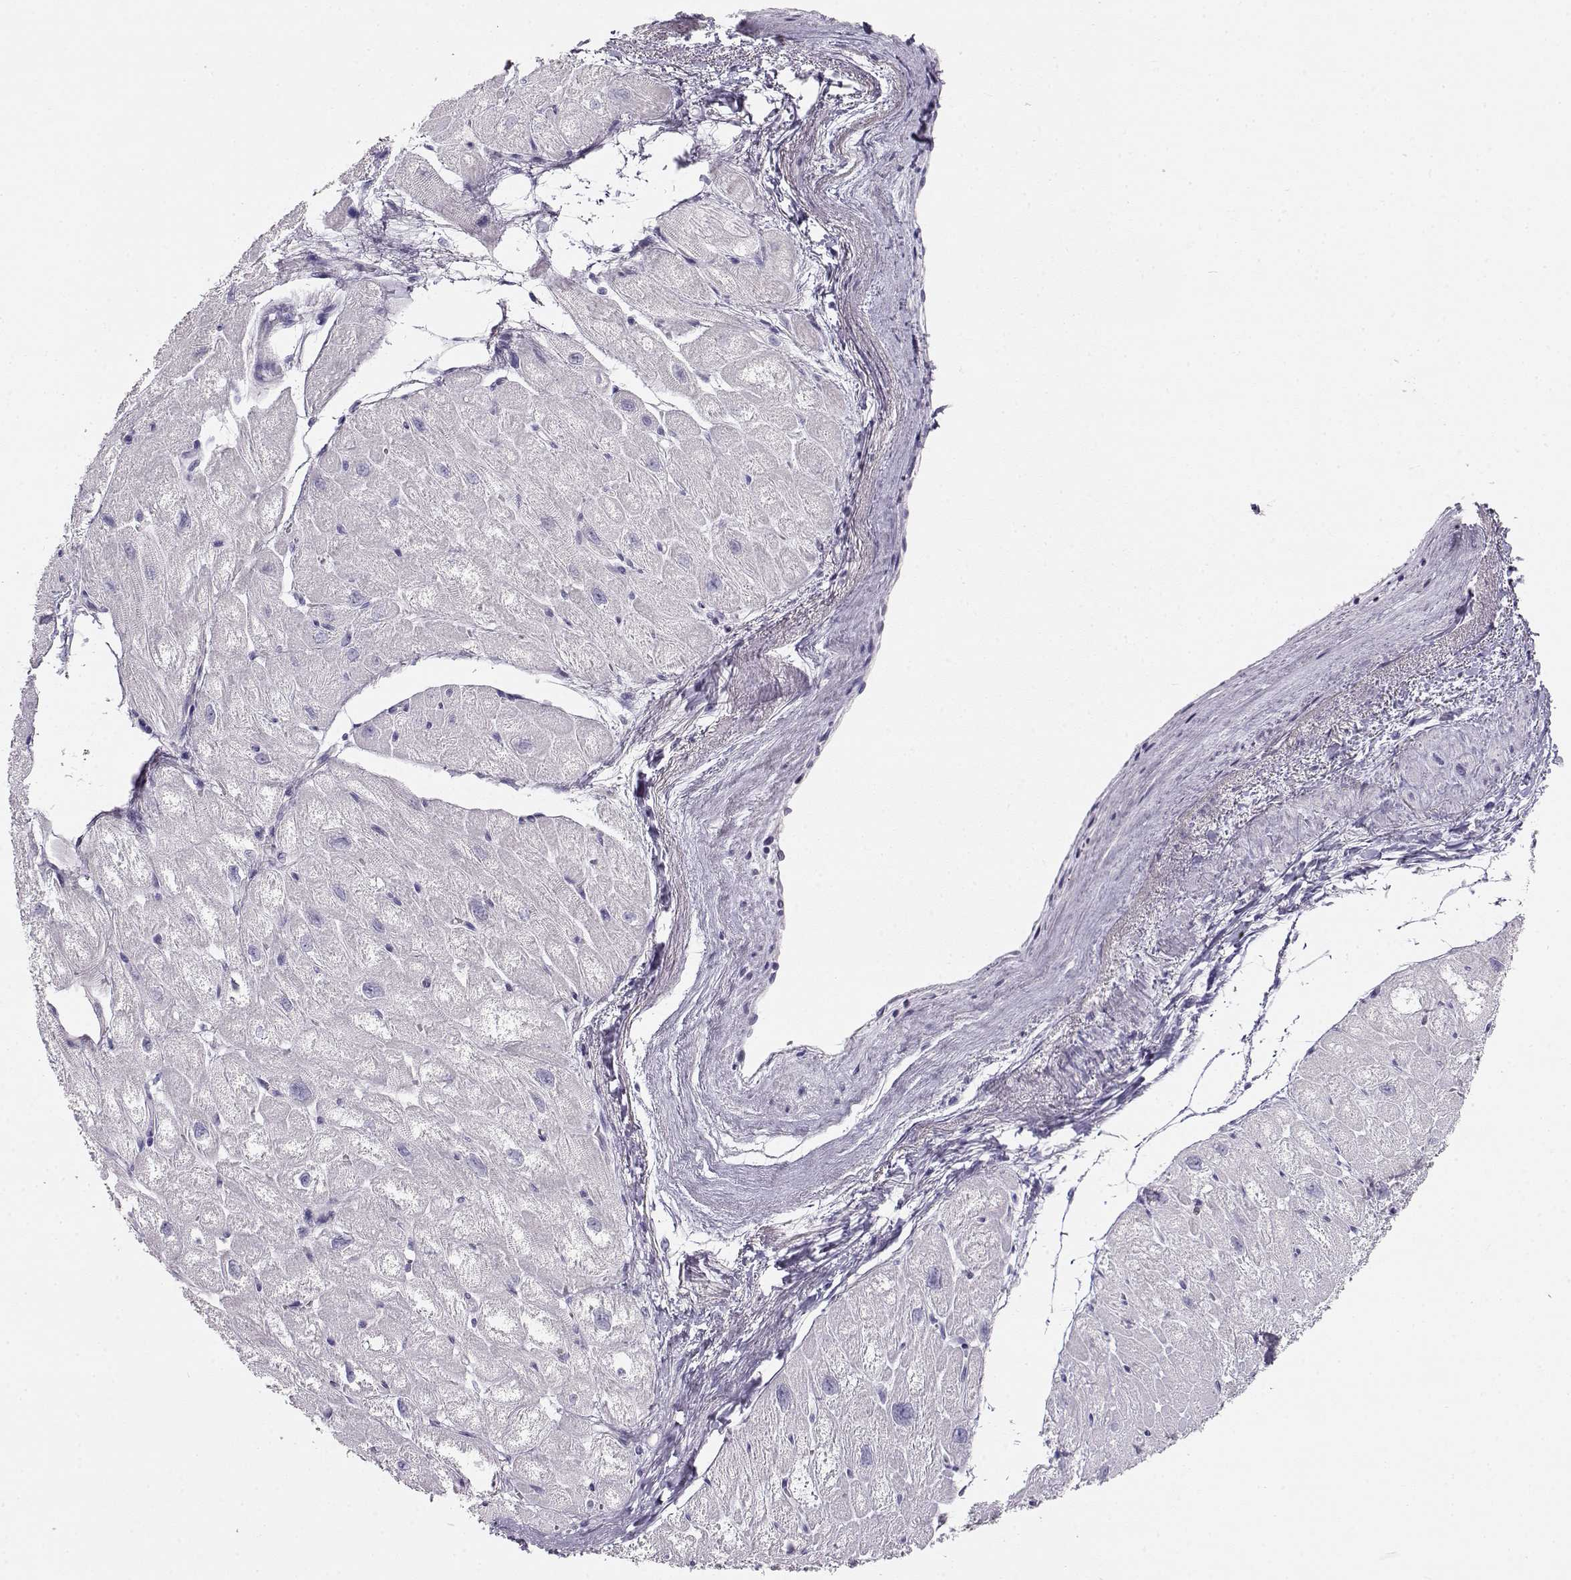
{"staining": {"intensity": "negative", "quantity": "none", "location": "none"}, "tissue": "heart muscle", "cell_type": "Cardiomyocytes", "image_type": "normal", "snomed": [{"axis": "morphology", "description": "Normal tissue, NOS"}, {"axis": "topography", "description": "Heart"}], "caption": "High power microscopy micrograph of an immunohistochemistry micrograph of benign heart muscle, revealing no significant positivity in cardiomyocytes. Brightfield microscopy of immunohistochemistry (IHC) stained with DAB (brown) and hematoxylin (blue), captured at high magnification.", "gene": "OPN5", "patient": {"sex": "male", "age": 61}}